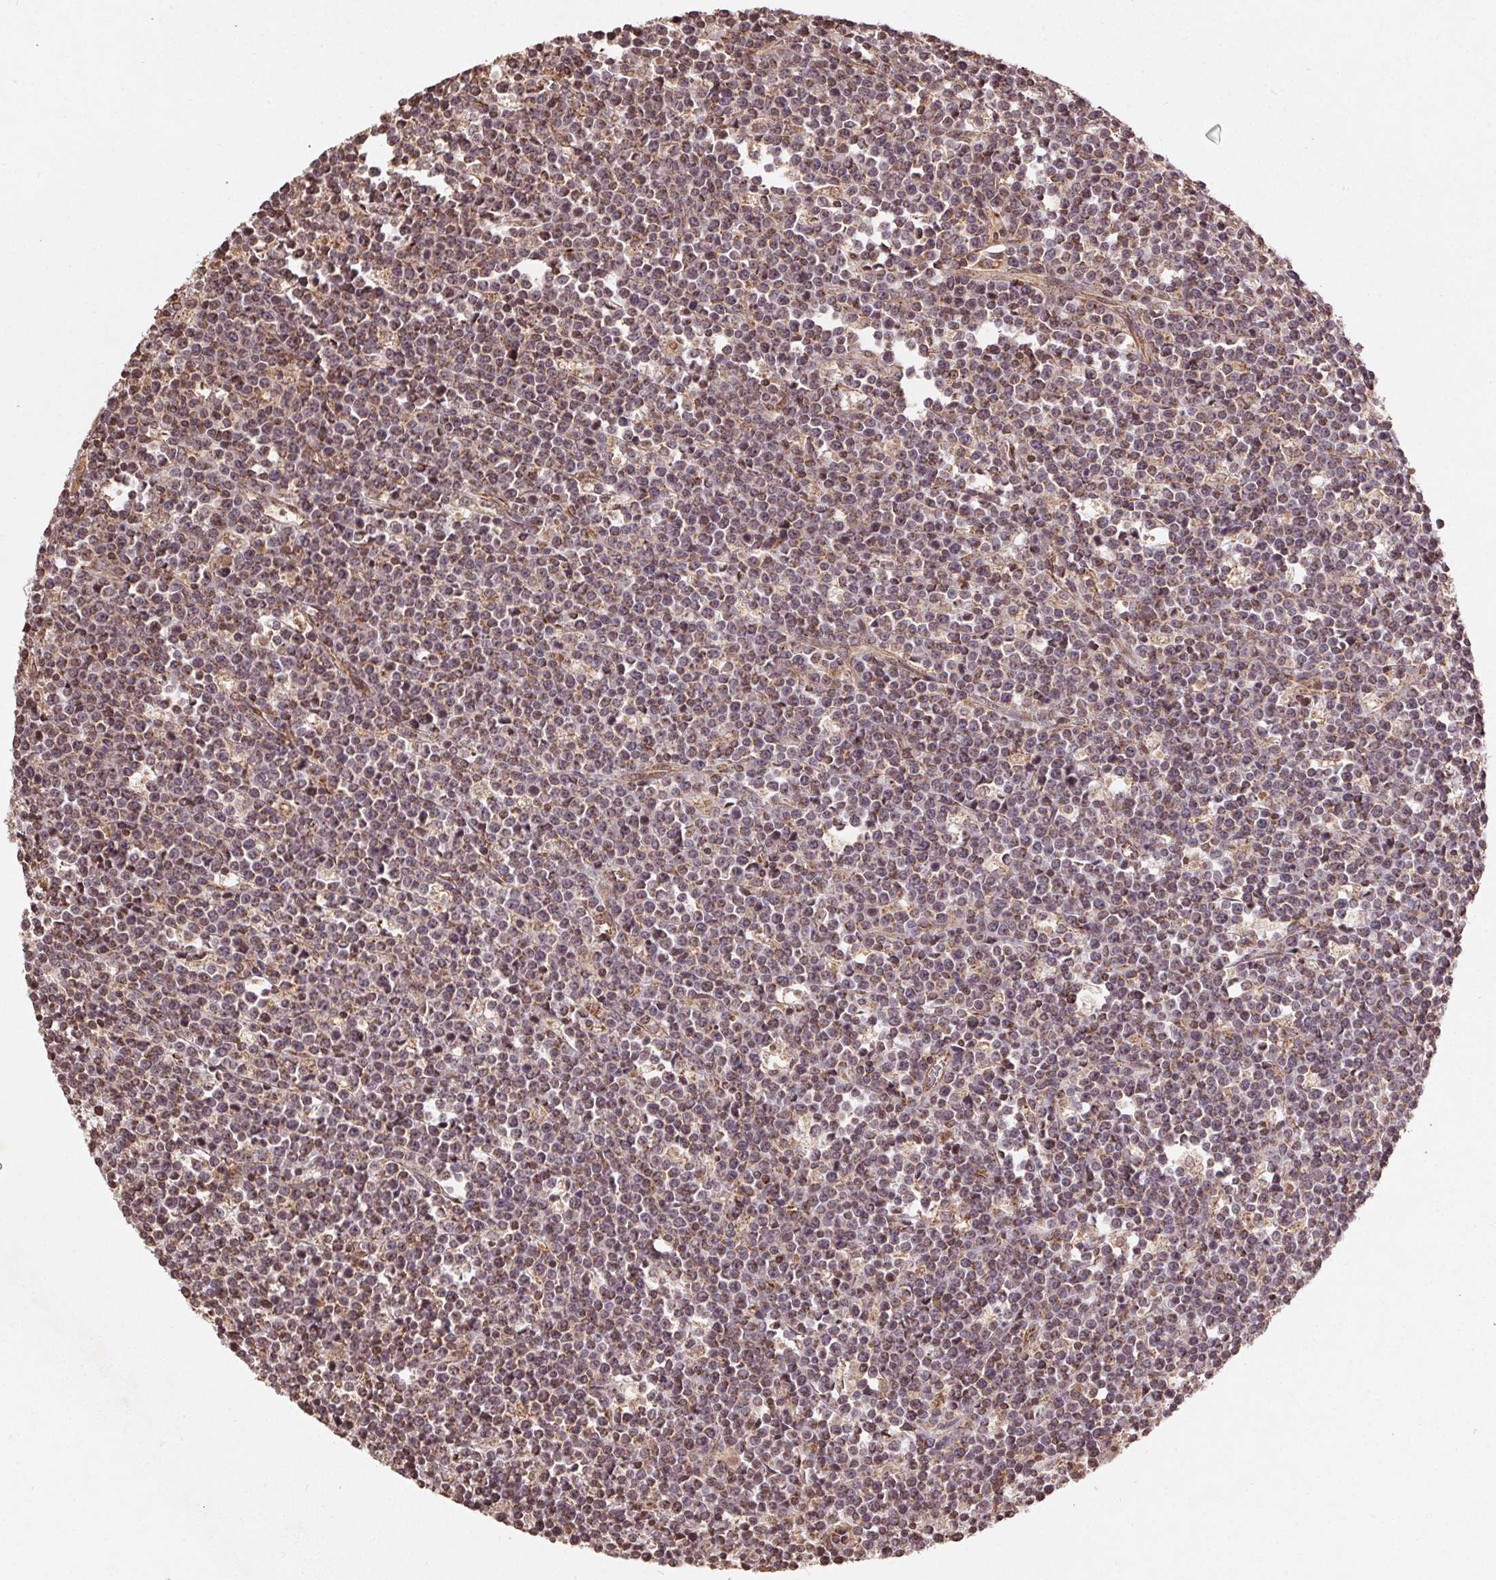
{"staining": {"intensity": "moderate", "quantity": ">75%", "location": "cytoplasmic/membranous"}, "tissue": "lymphoma", "cell_type": "Tumor cells", "image_type": "cancer", "snomed": [{"axis": "morphology", "description": "Malignant lymphoma, non-Hodgkin's type, High grade"}, {"axis": "topography", "description": "Ovary"}], "caption": "High-grade malignant lymphoma, non-Hodgkin's type tissue exhibits moderate cytoplasmic/membranous positivity in approximately >75% of tumor cells, visualized by immunohistochemistry.", "gene": "SPRED2", "patient": {"sex": "female", "age": 56}}